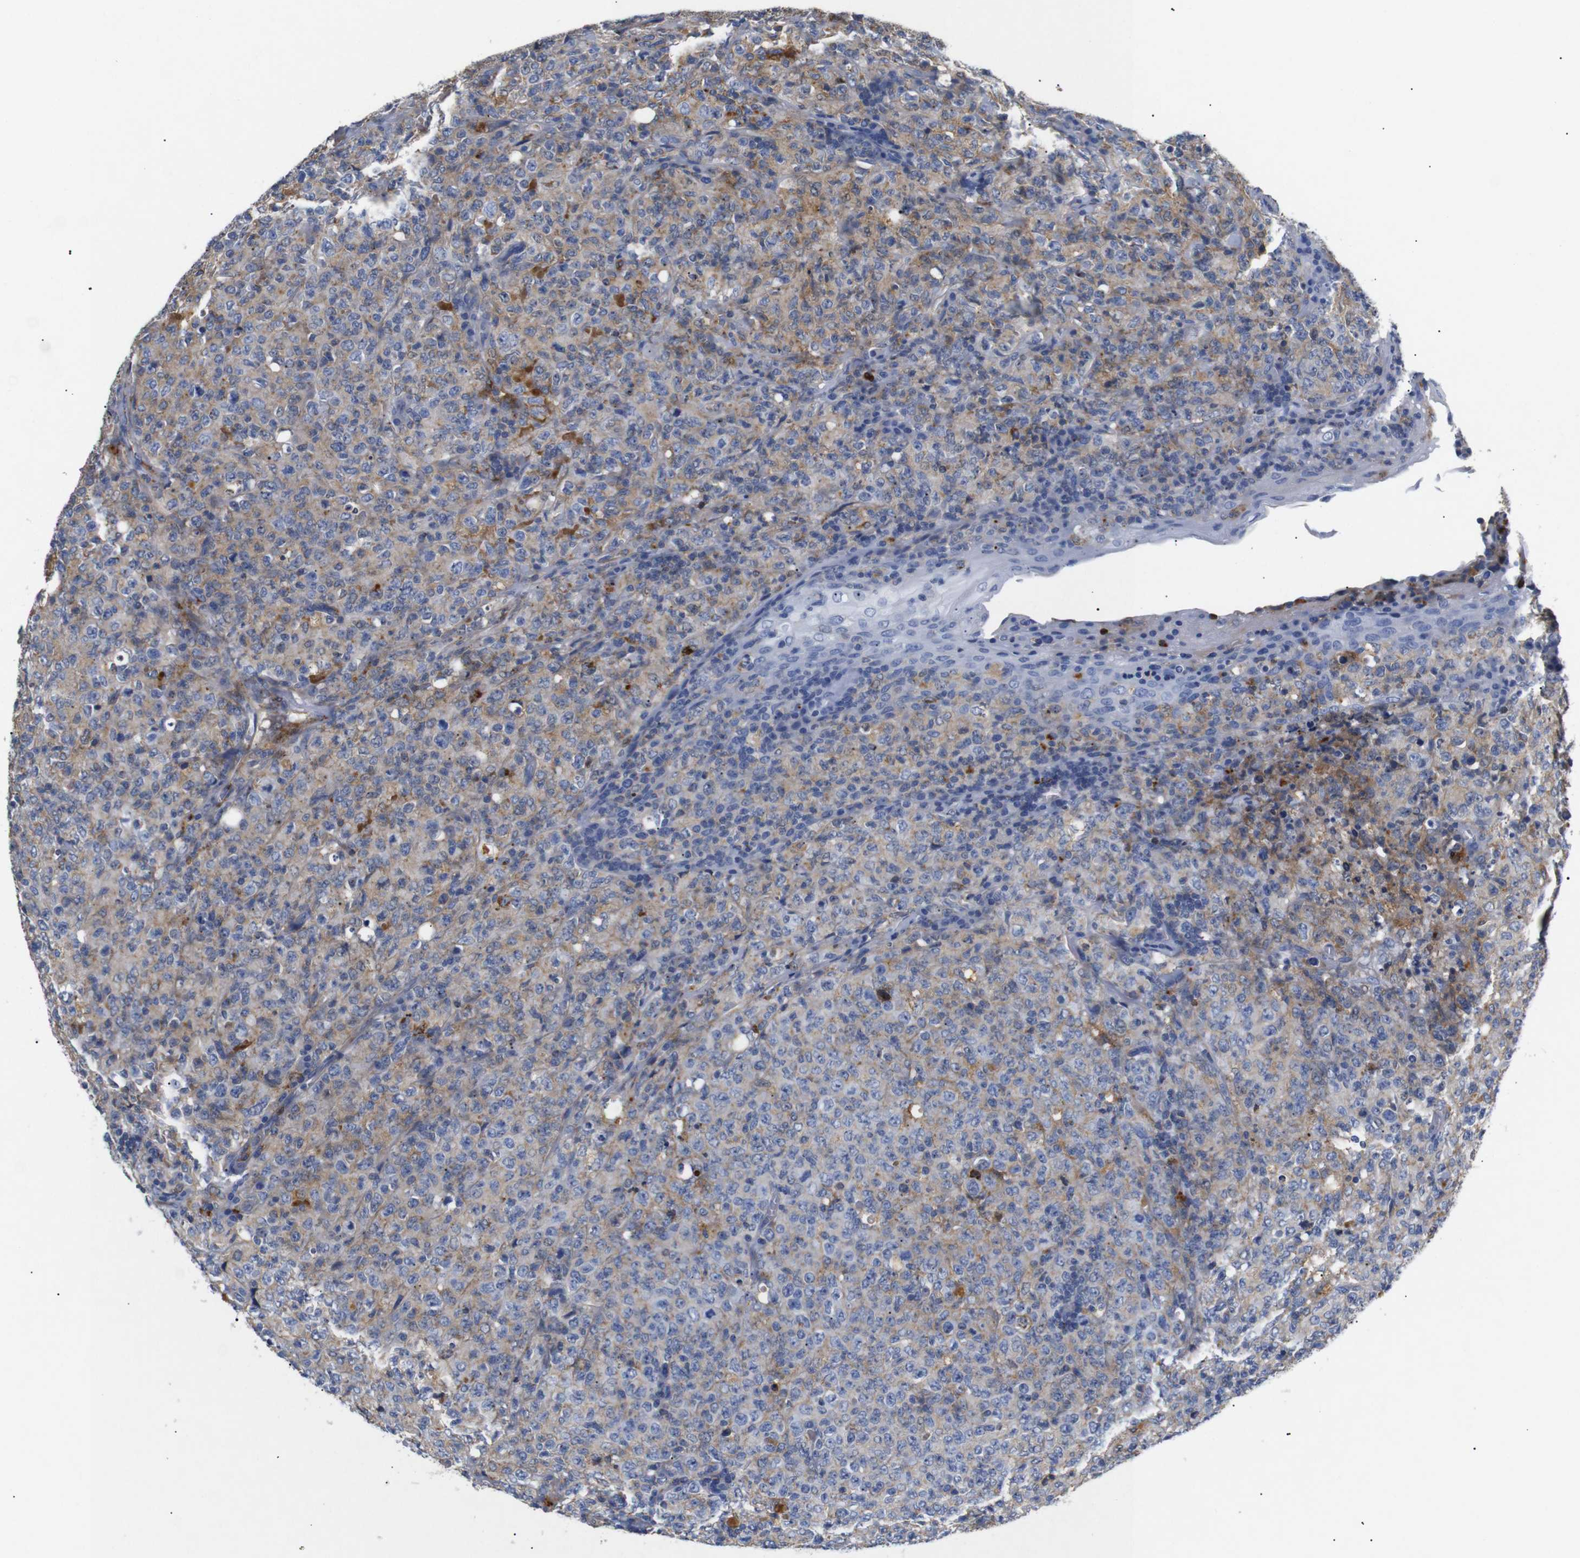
{"staining": {"intensity": "negative", "quantity": "none", "location": "none"}, "tissue": "lymphoma", "cell_type": "Tumor cells", "image_type": "cancer", "snomed": [{"axis": "morphology", "description": "Malignant lymphoma, non-Hodgkin's type, High grade"}, {"axis": "topography", "description": "Tonsil"}], "caption": "There is no significant positivity in tumor cells of lymphoma.", "gene": "SDCBP", "patient": {"sex": "female", "age": 36}}